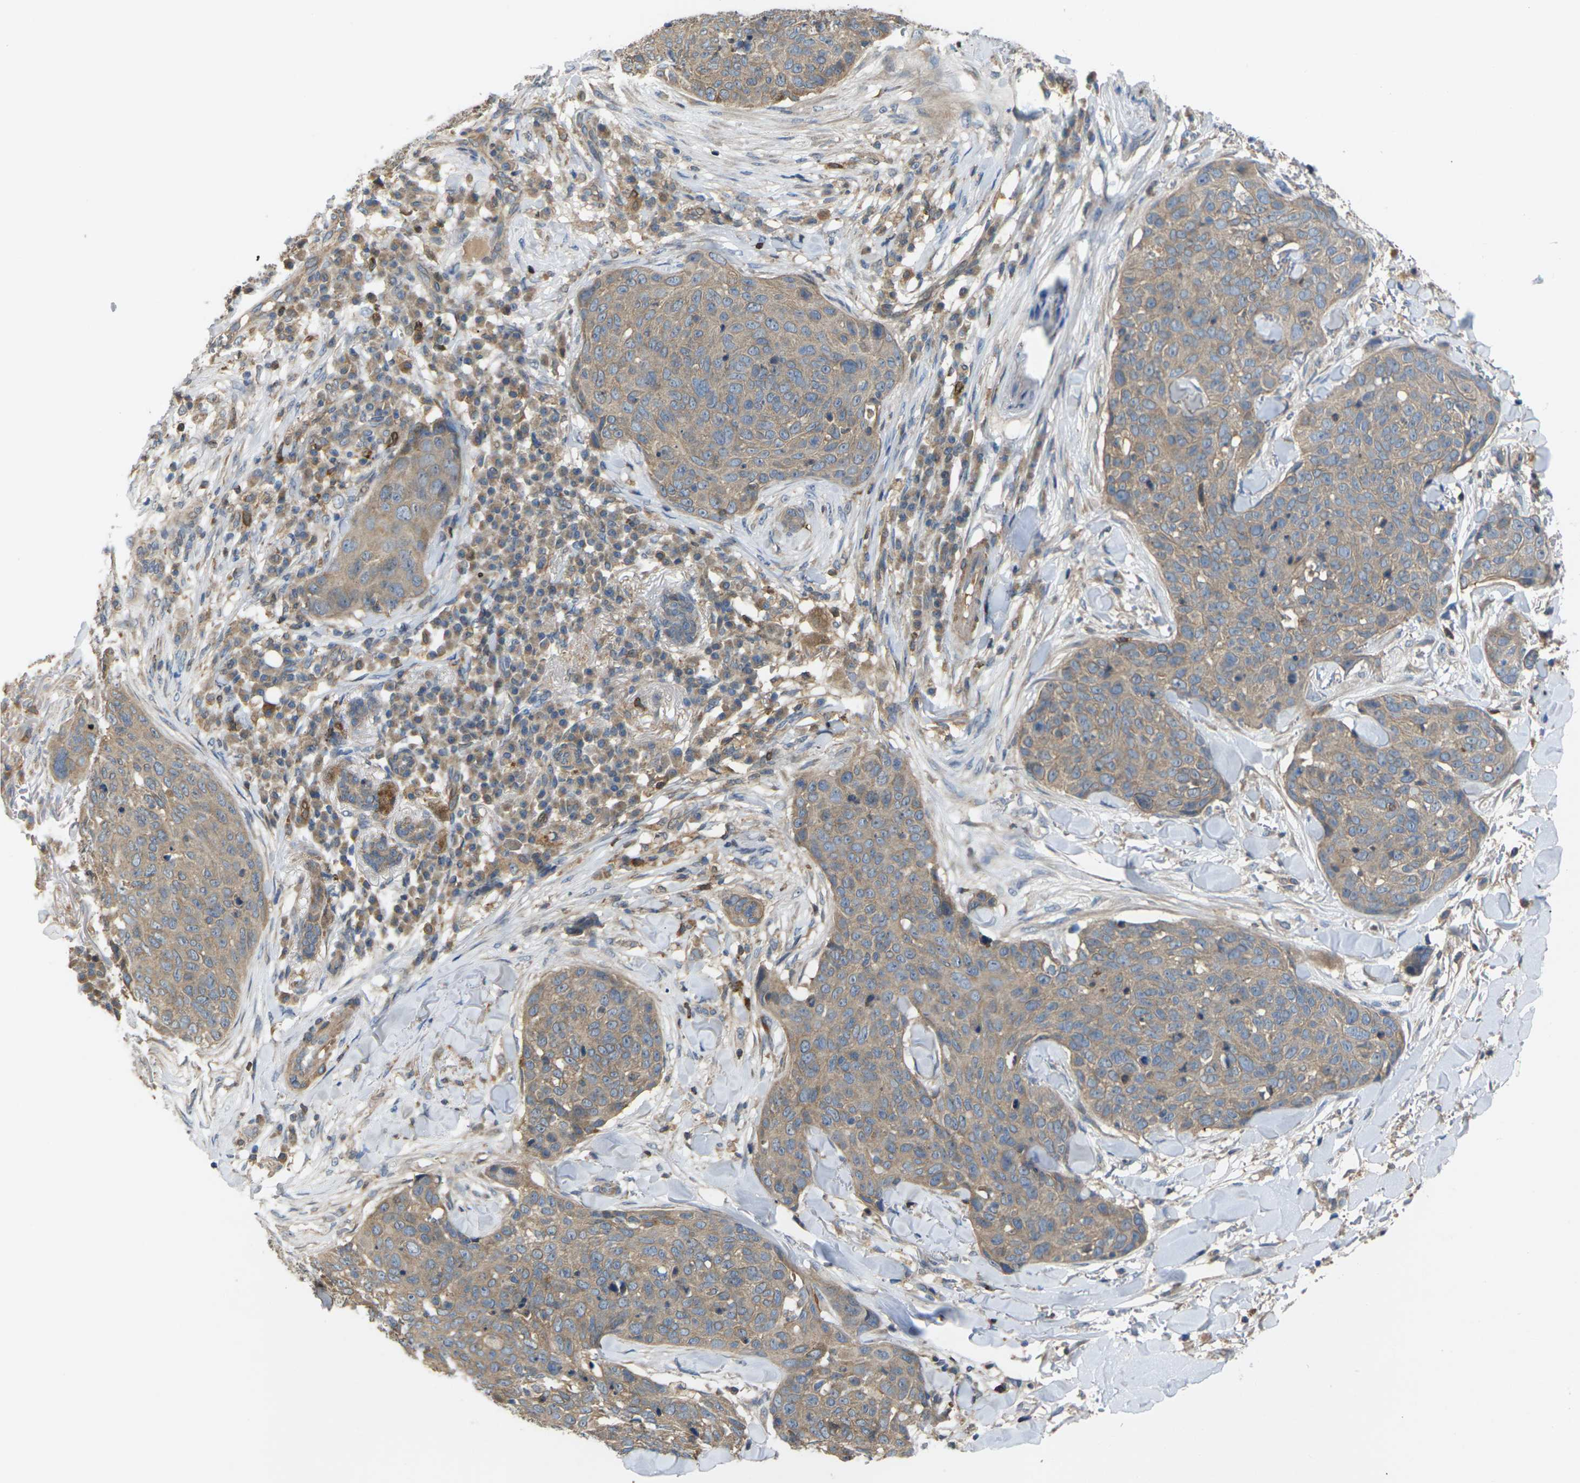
{"staining": {"intensity": "weak", "quantity": ">75%", "location": "cytoplasmic/membranous"}, "tissue": "skin cancer", "cell_type": "Tumor cells", "image_type": "cancer", "snomed": [{"axis": "morphology", "description": "Squamous cell carcinoma in situ, NOS"}, {"axis": "morphology", "description": "Squamous cell carcinoma, NOS"}, {"axis": "topography", "description": "Skin"}], "caption": "There is low levels of weak cytoplasmic/membranous expression in tumor cells of skin squamous cell carcinoma in situ, as demonstrated by immunohistochemical staining (brown color).", "gene": "TIAM1", "patient": {"sex": "male", "age": 93}}